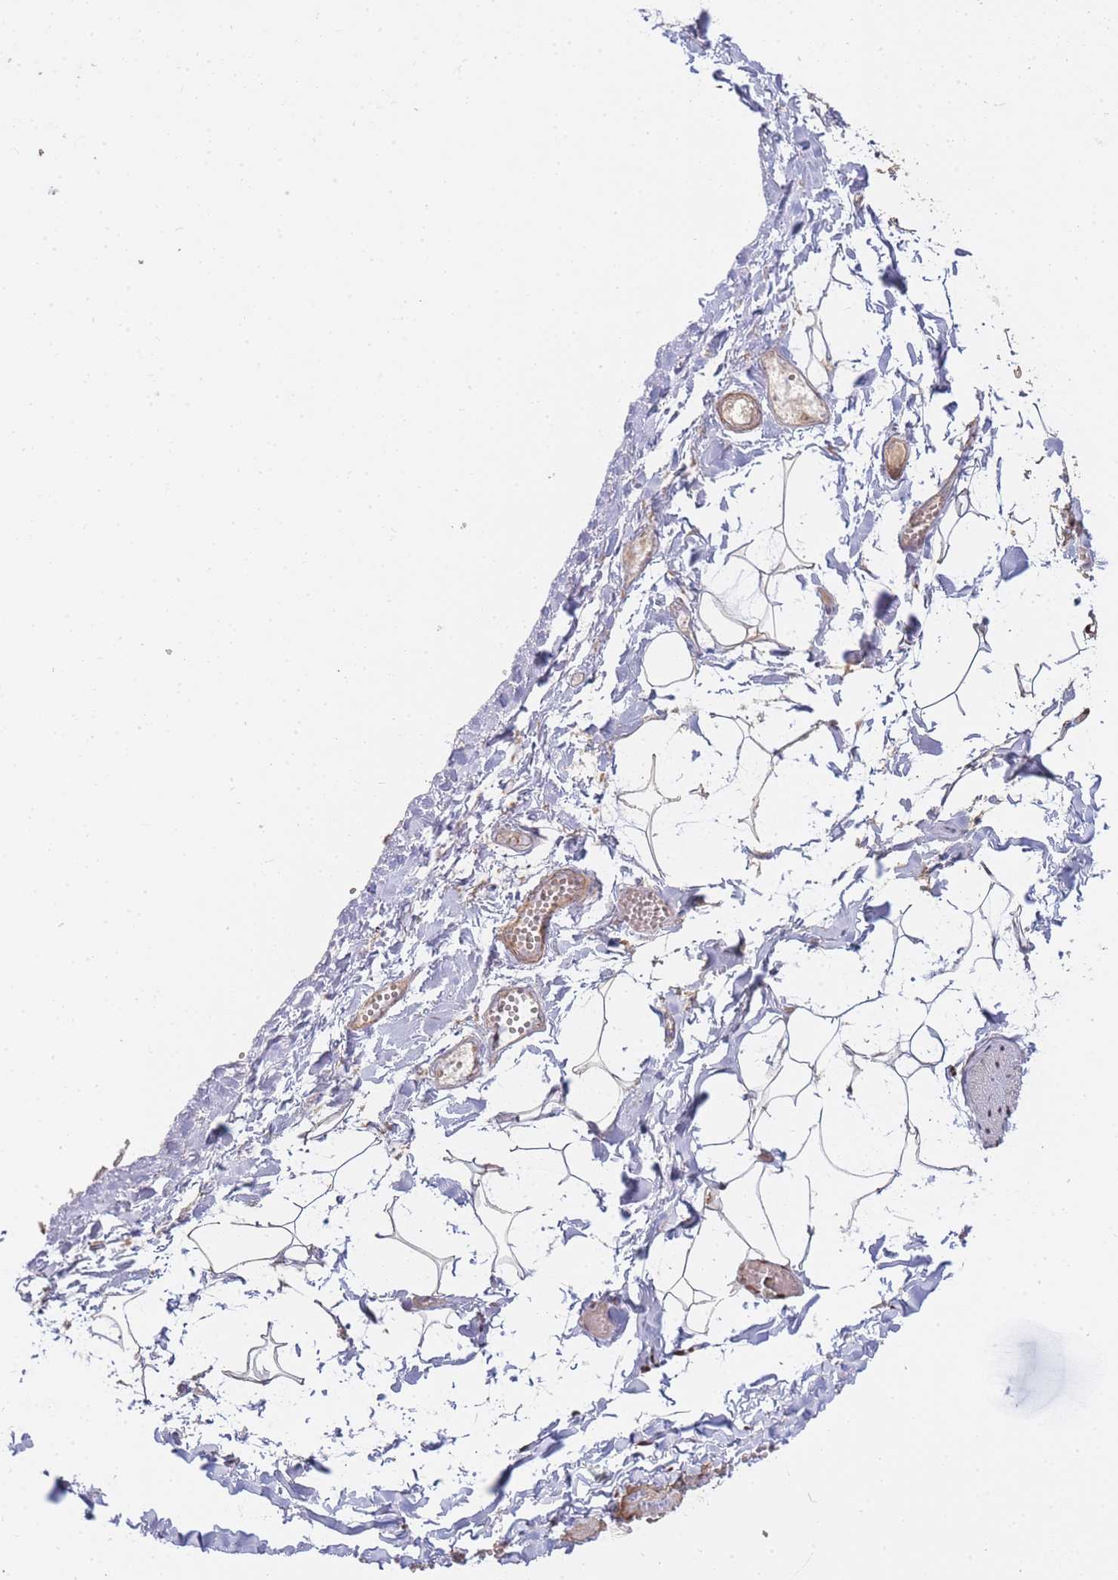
{"staining": {"intensity": "strong", "quantity": ">75%", "location": "nuclear"}, "tissue": "adipose tissue", "cell_type": "Adipocytes", "image_type": "normal", "snomed": [{"axis": "morphology", "description": "Normal tissue, NOS"}, {"axis": "topography", "description": "Gallbladder"}, {"axis": "topography", "description": "Peripheral nerve tissue"}], "caption": "The immunohistochemical stain labels strong nuclear staining in adipocytes of normal adipose tissue. The protein is shown in brown color, while the nuclei are stained blue.", "gene": "PRKDC", "patient": {"sex": "male", "age": 38}}